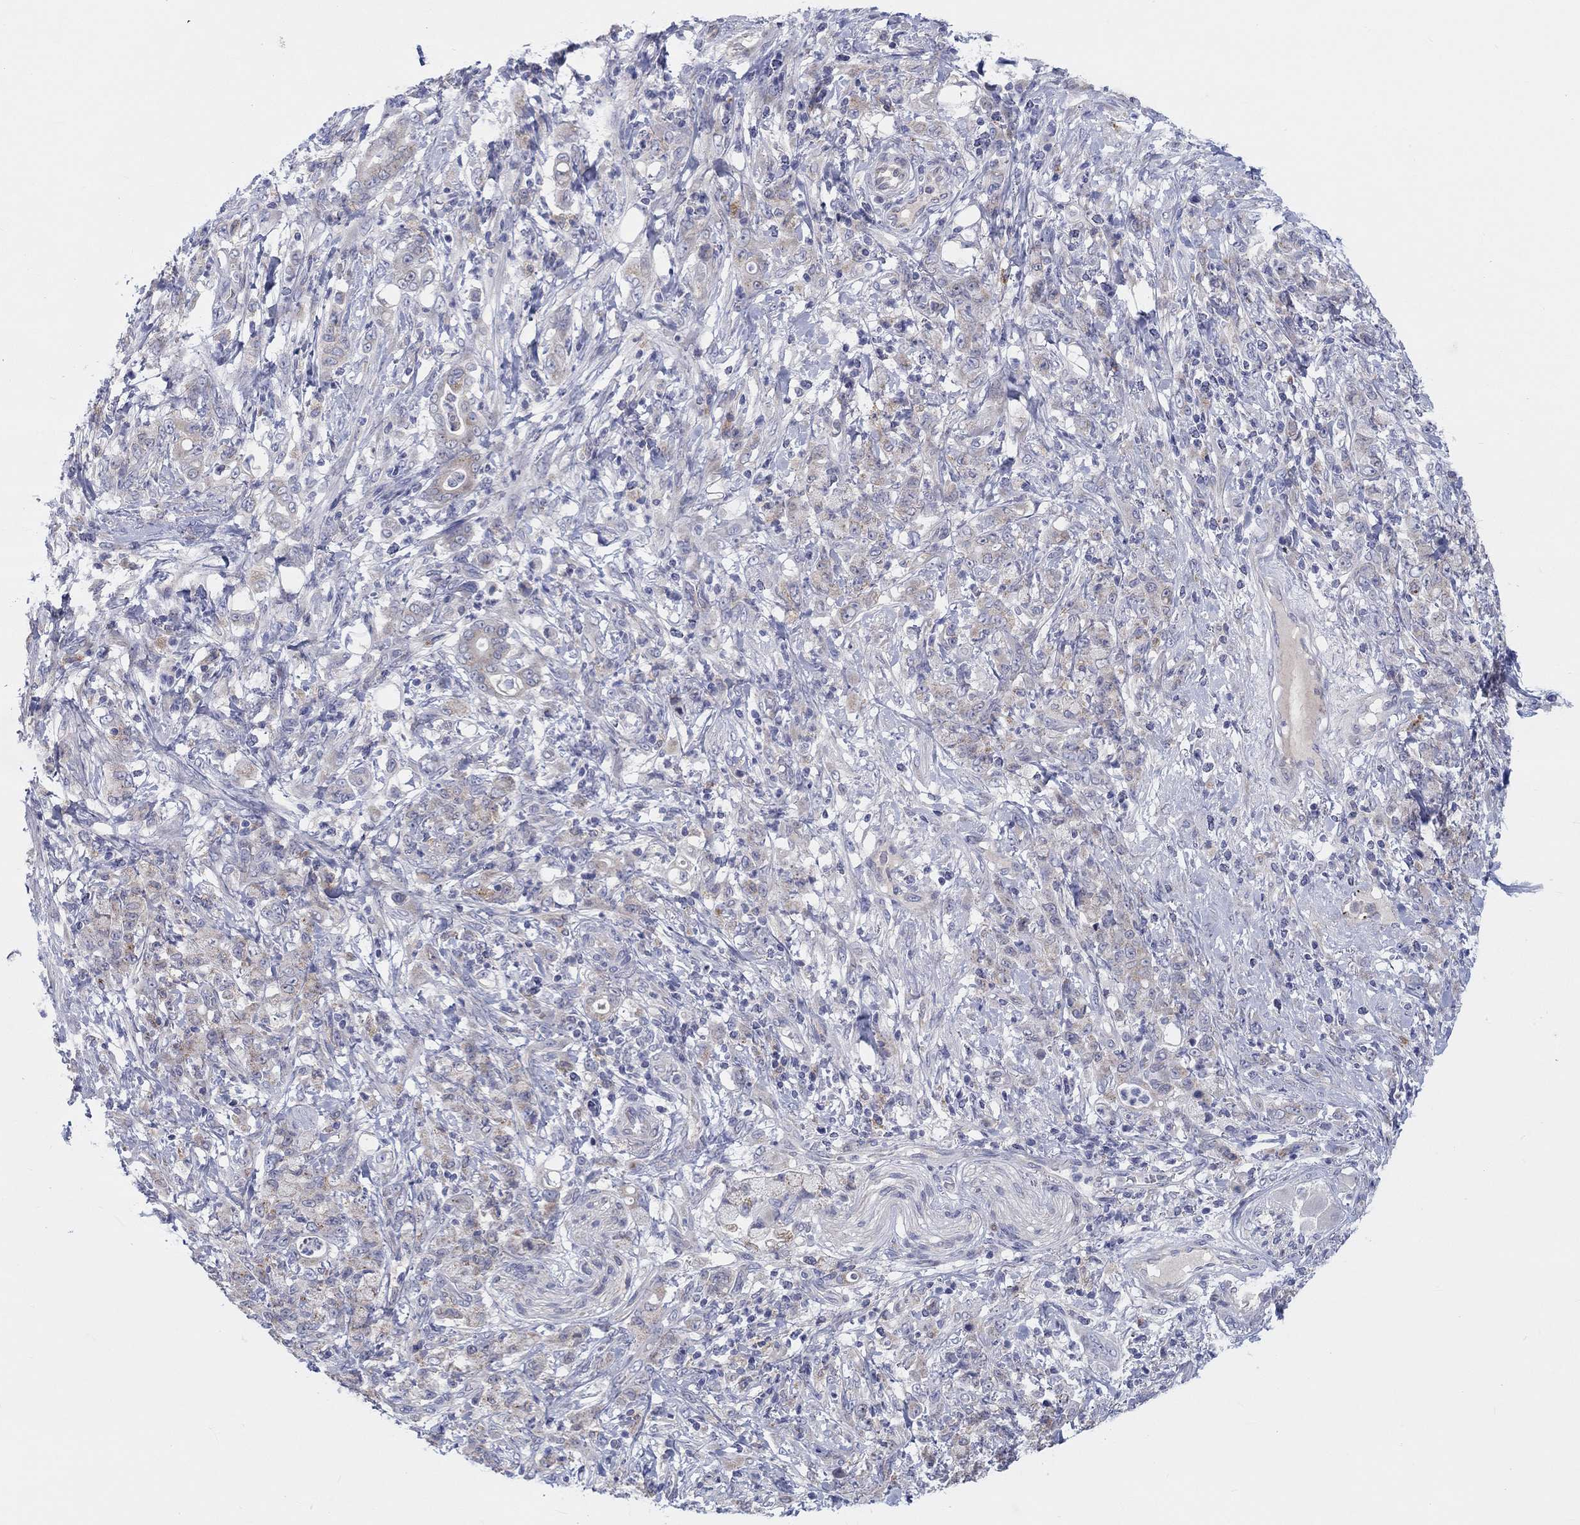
{"staining": {"intensity": "weak", "quantity": "<25%", "location": "cytoplasmic/membranous"}, "tissue": "stomach cancer", "cell_type": "Tumor cells", "image_type": "cancer", "snomed": [{"axis": "morphology", "description": "Adenocarcinoma, NOS"}, {"axis": "topography", "description": "Stomach"}], "caption": "Micrograph shows no significant protein staining in tumor cells of stomach adenocarcinoma. The staining is performed using DAB brown chromogen with nuclei counter-stained in using hematoxylin.", "gene": "BCO2", "patient": {"sex": "female", "age": 79}}